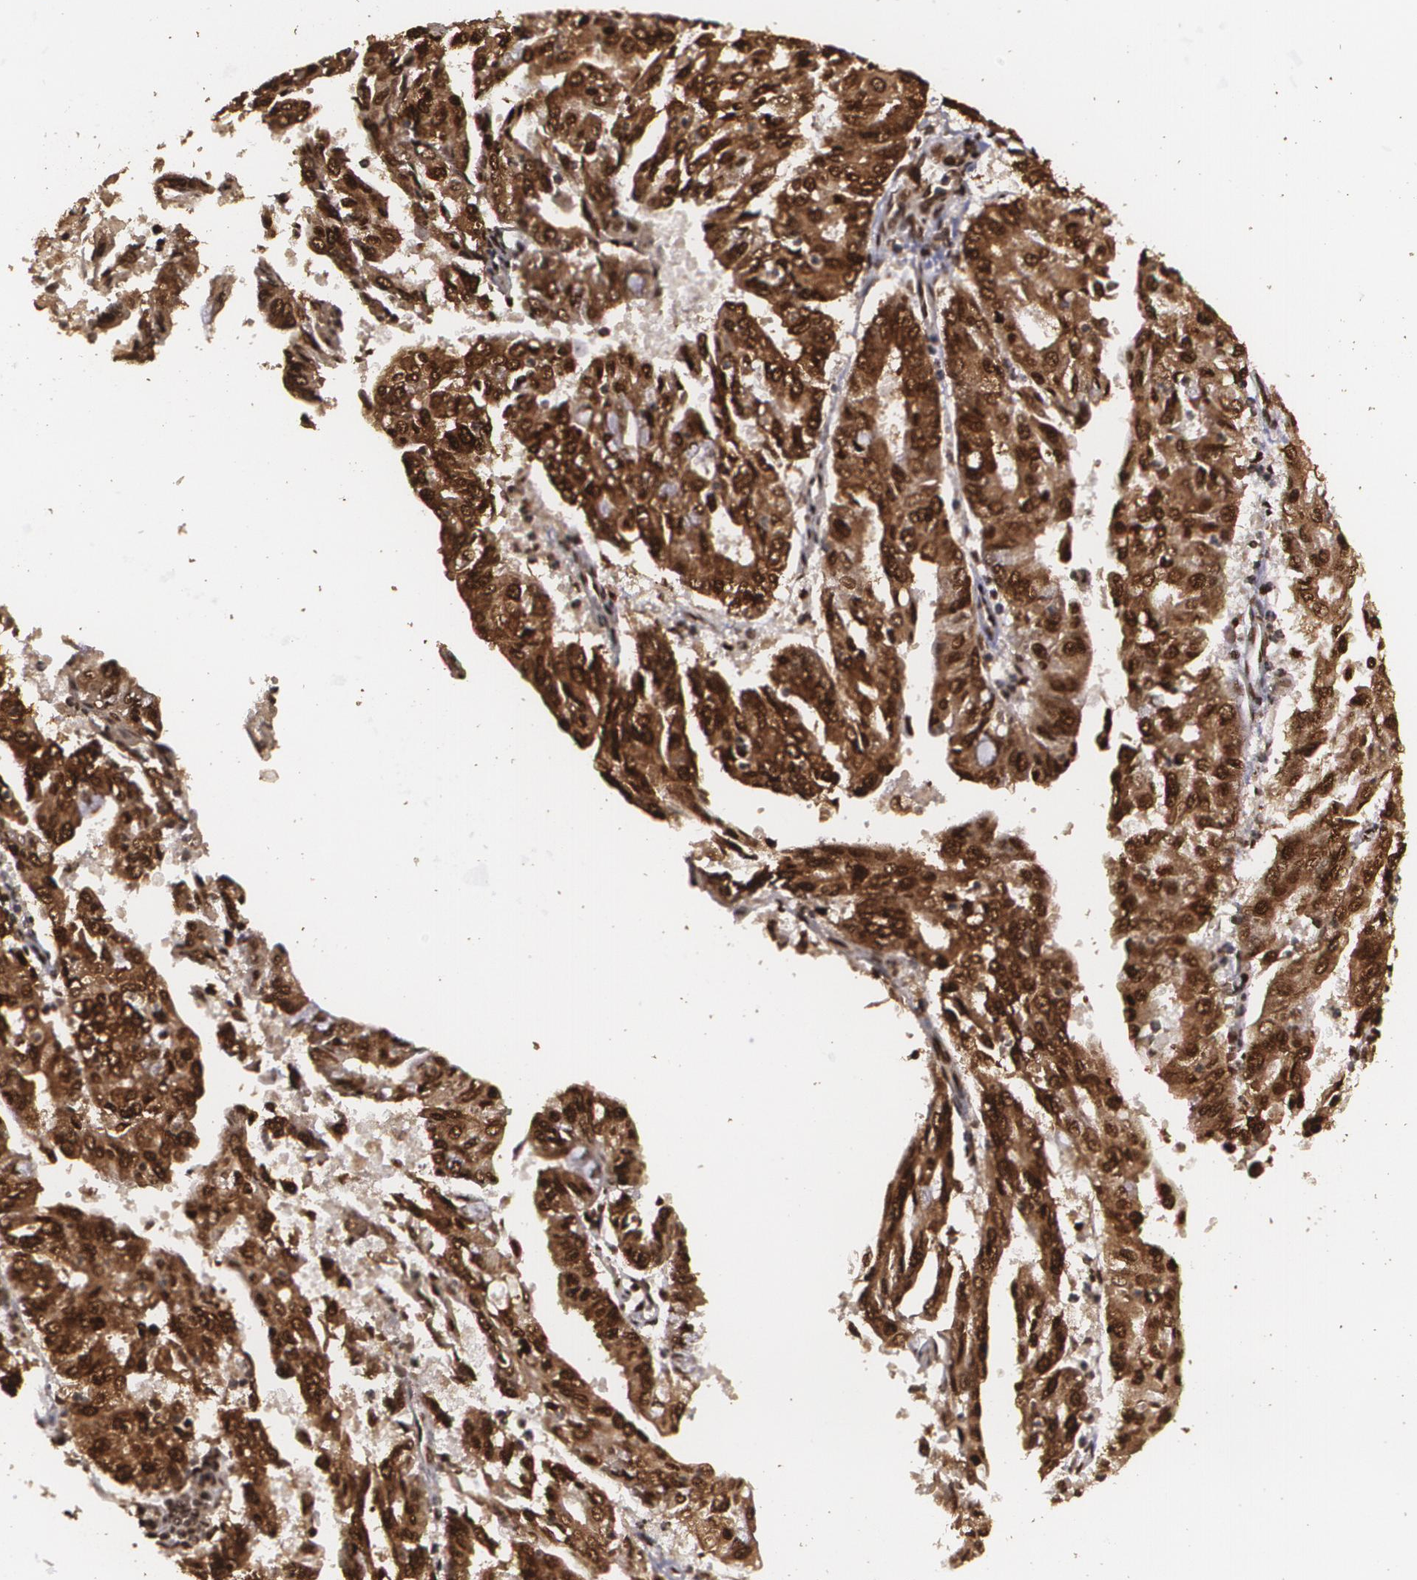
{"staining": {"intensity": "strong", "quantity": ">75%", "location": "cytoplasmic/membranous,nuclear"}, "tissue": "endometrial cancer", "cell_type": "Tumor cells", "image_type": "cancer", "snomed": [{"axis": "morphology", "description": "Adenocarcinoma, NOS"}, {"axis": "topography", "description": "Endometrium"}], "caption": "Adenocarcinoma (endometrial) was stained to show a protein in brown. There is high levels of strong cytoplasmic/membranous and nuclear staining in about >75% of tumor cells. Ihc stains the protein in brown and the nuclei are stained blue.", "gene": "RCOR1", "patient": {"sex": "female", "age": 79}}